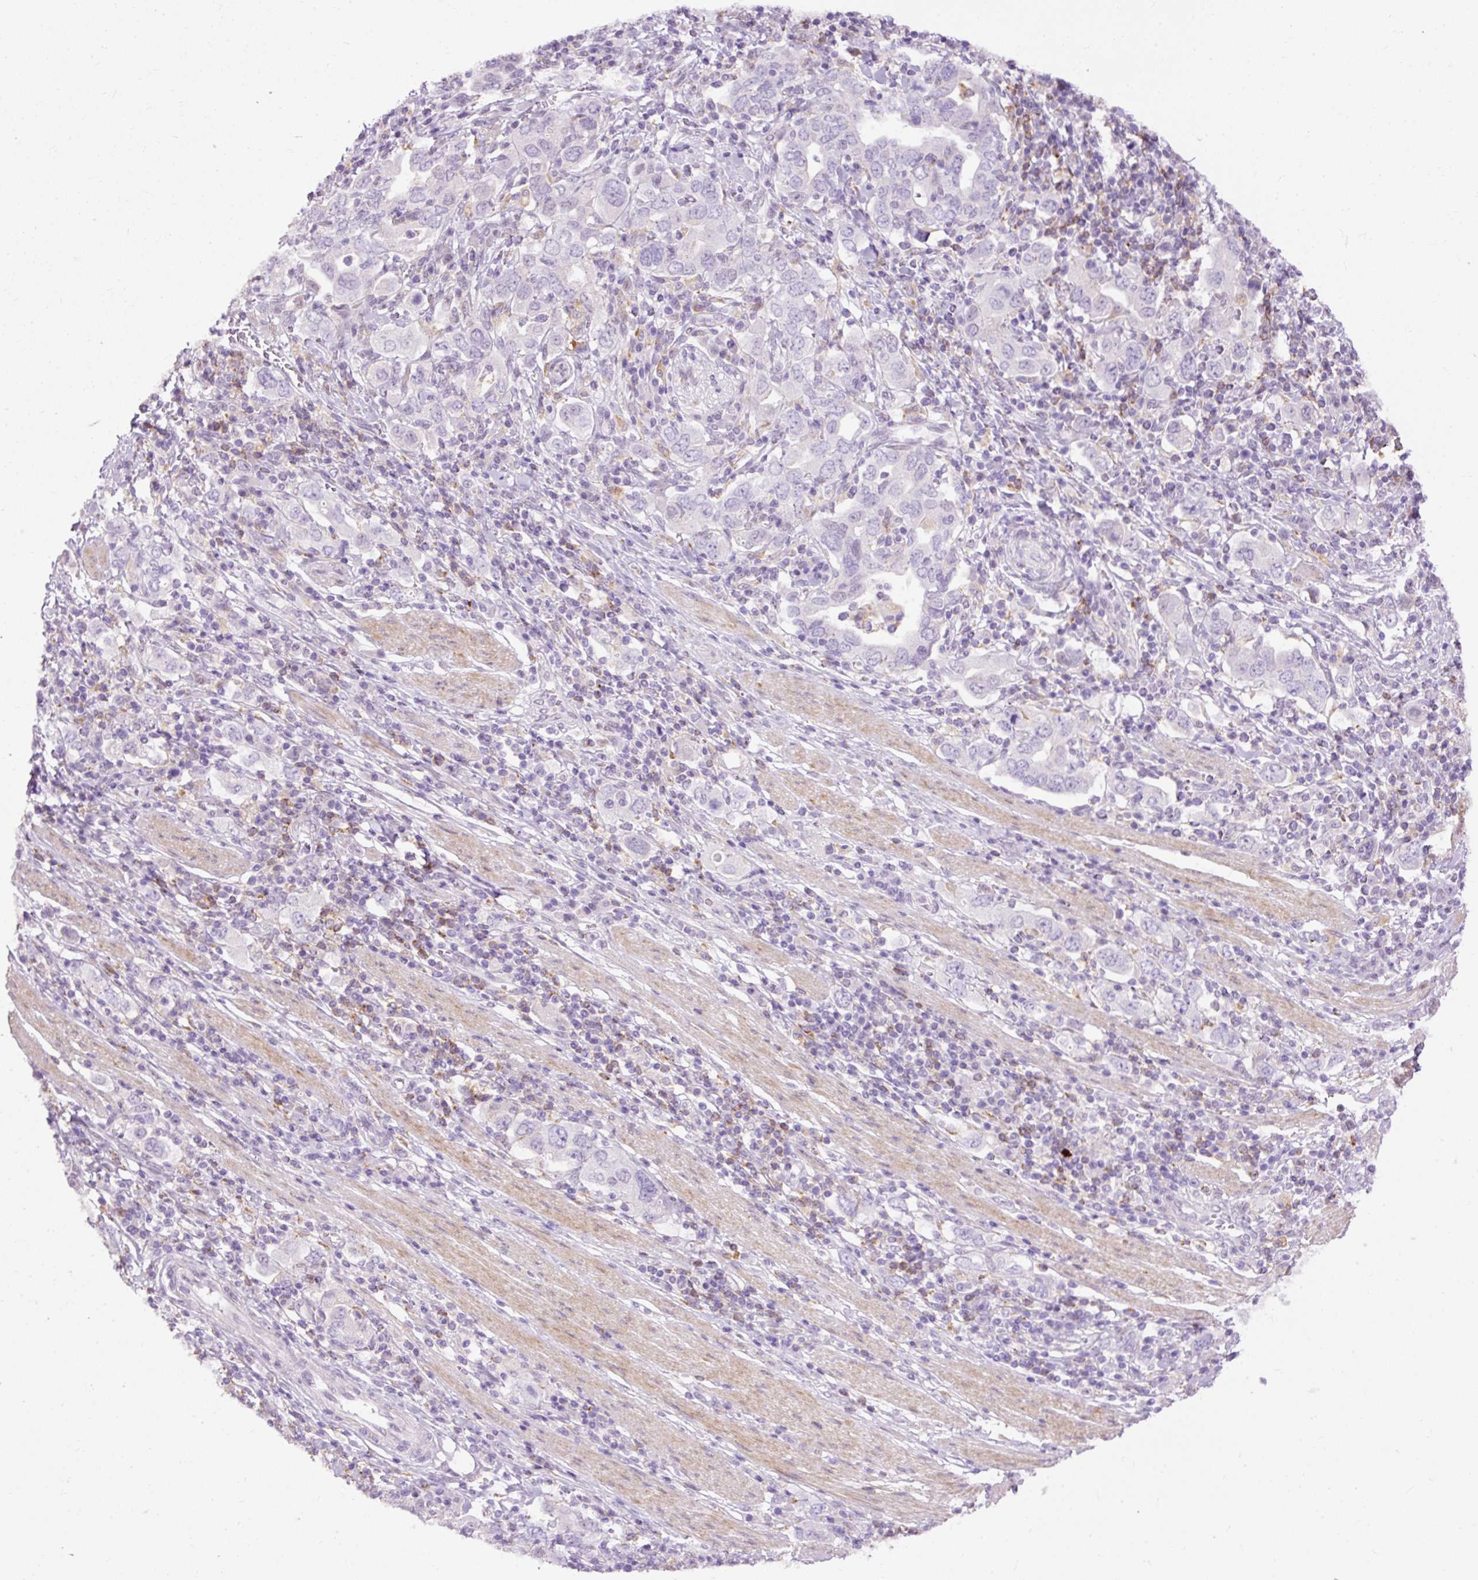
{"staining": {"intensity": "negative", "quantity": "none", "location": "none"}, "tissue": "stomach cancer", "cell_type": "Tumor cells", "image_type": "cancer", "snomed": [{"axis": "morphology", "description": "Adenocarcinoma, NOS"}, {"axis": "topography", "description": "Stomach, upper"}, {"axis": "topography", "description": "Stomach"}], "caption": "Immunohistochemical staining of human adenocarcinoma (stomach) demonstrates no significant expression in tumor cells. The staining was performed using DAB (3,3'-diaminobenzidine) to visualize the protein expression in brown, while the nuclei were stained in blue with hematoxylin (Magnification: 20x).", "gene": "LY86", "patient": {"sex": "male", "age": 62}}